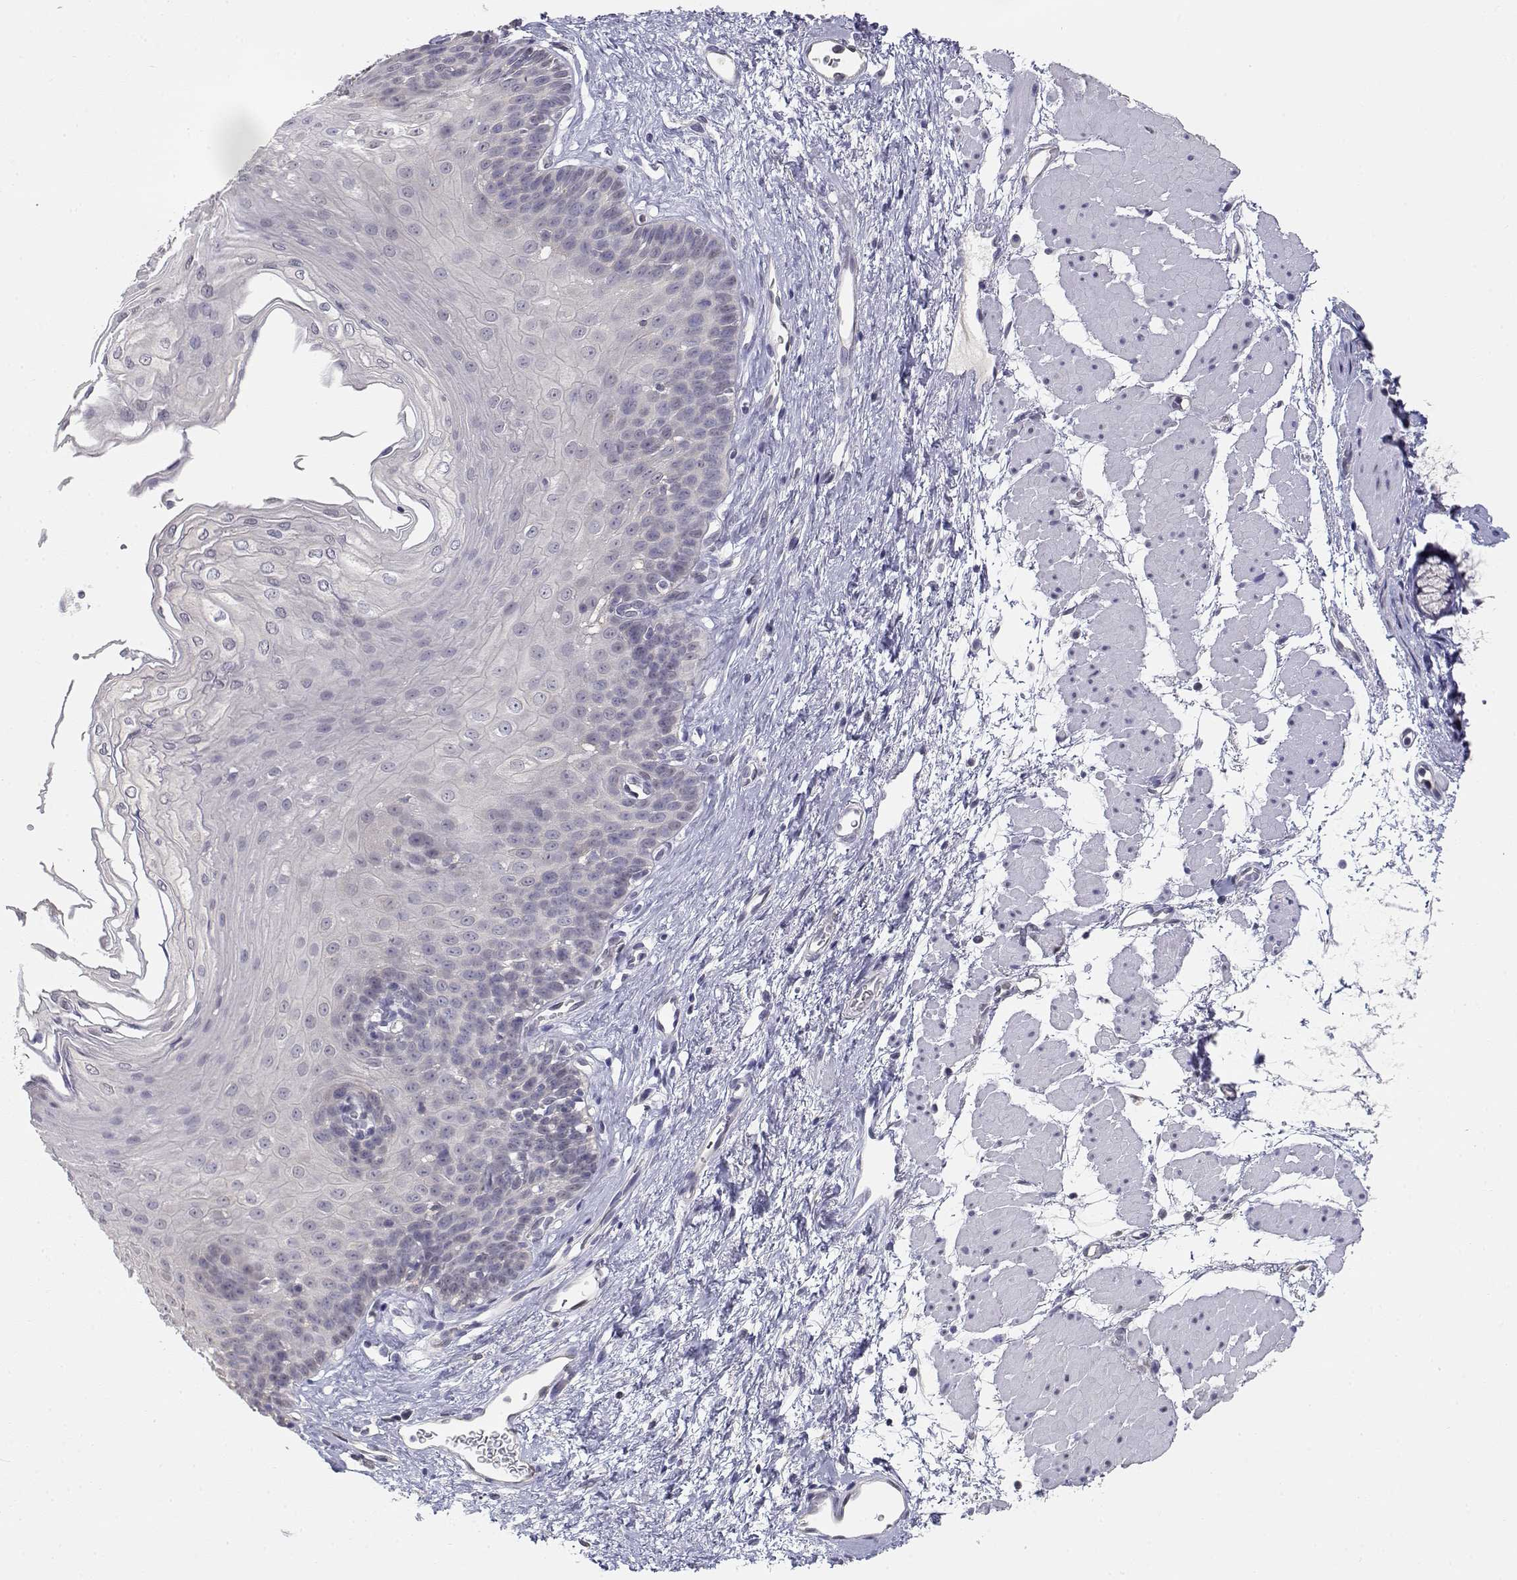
{"staining": {"intensity": "negative", "quantity": "none", "location": "none"}, "tissue": "esophagus", "cell_type": "Squamous epithelial cells", "image_type": "normal", "snomed": [{"axis": "morphology", "description": "Normal tissue, NOS"}, {"axis": "topography", "description": "Esophagus"}], "caption": "Immunohistochemical staining of unremarkable esophagus displays no significant expression in squamous epithelial cells. Brightfield microscopy of immunohistochemistry stained with DAB (brown) and hematoxylin (blue), captured at high magnification.", "gene": "ADA", "patient": {"sex": "female", "age": 62}}